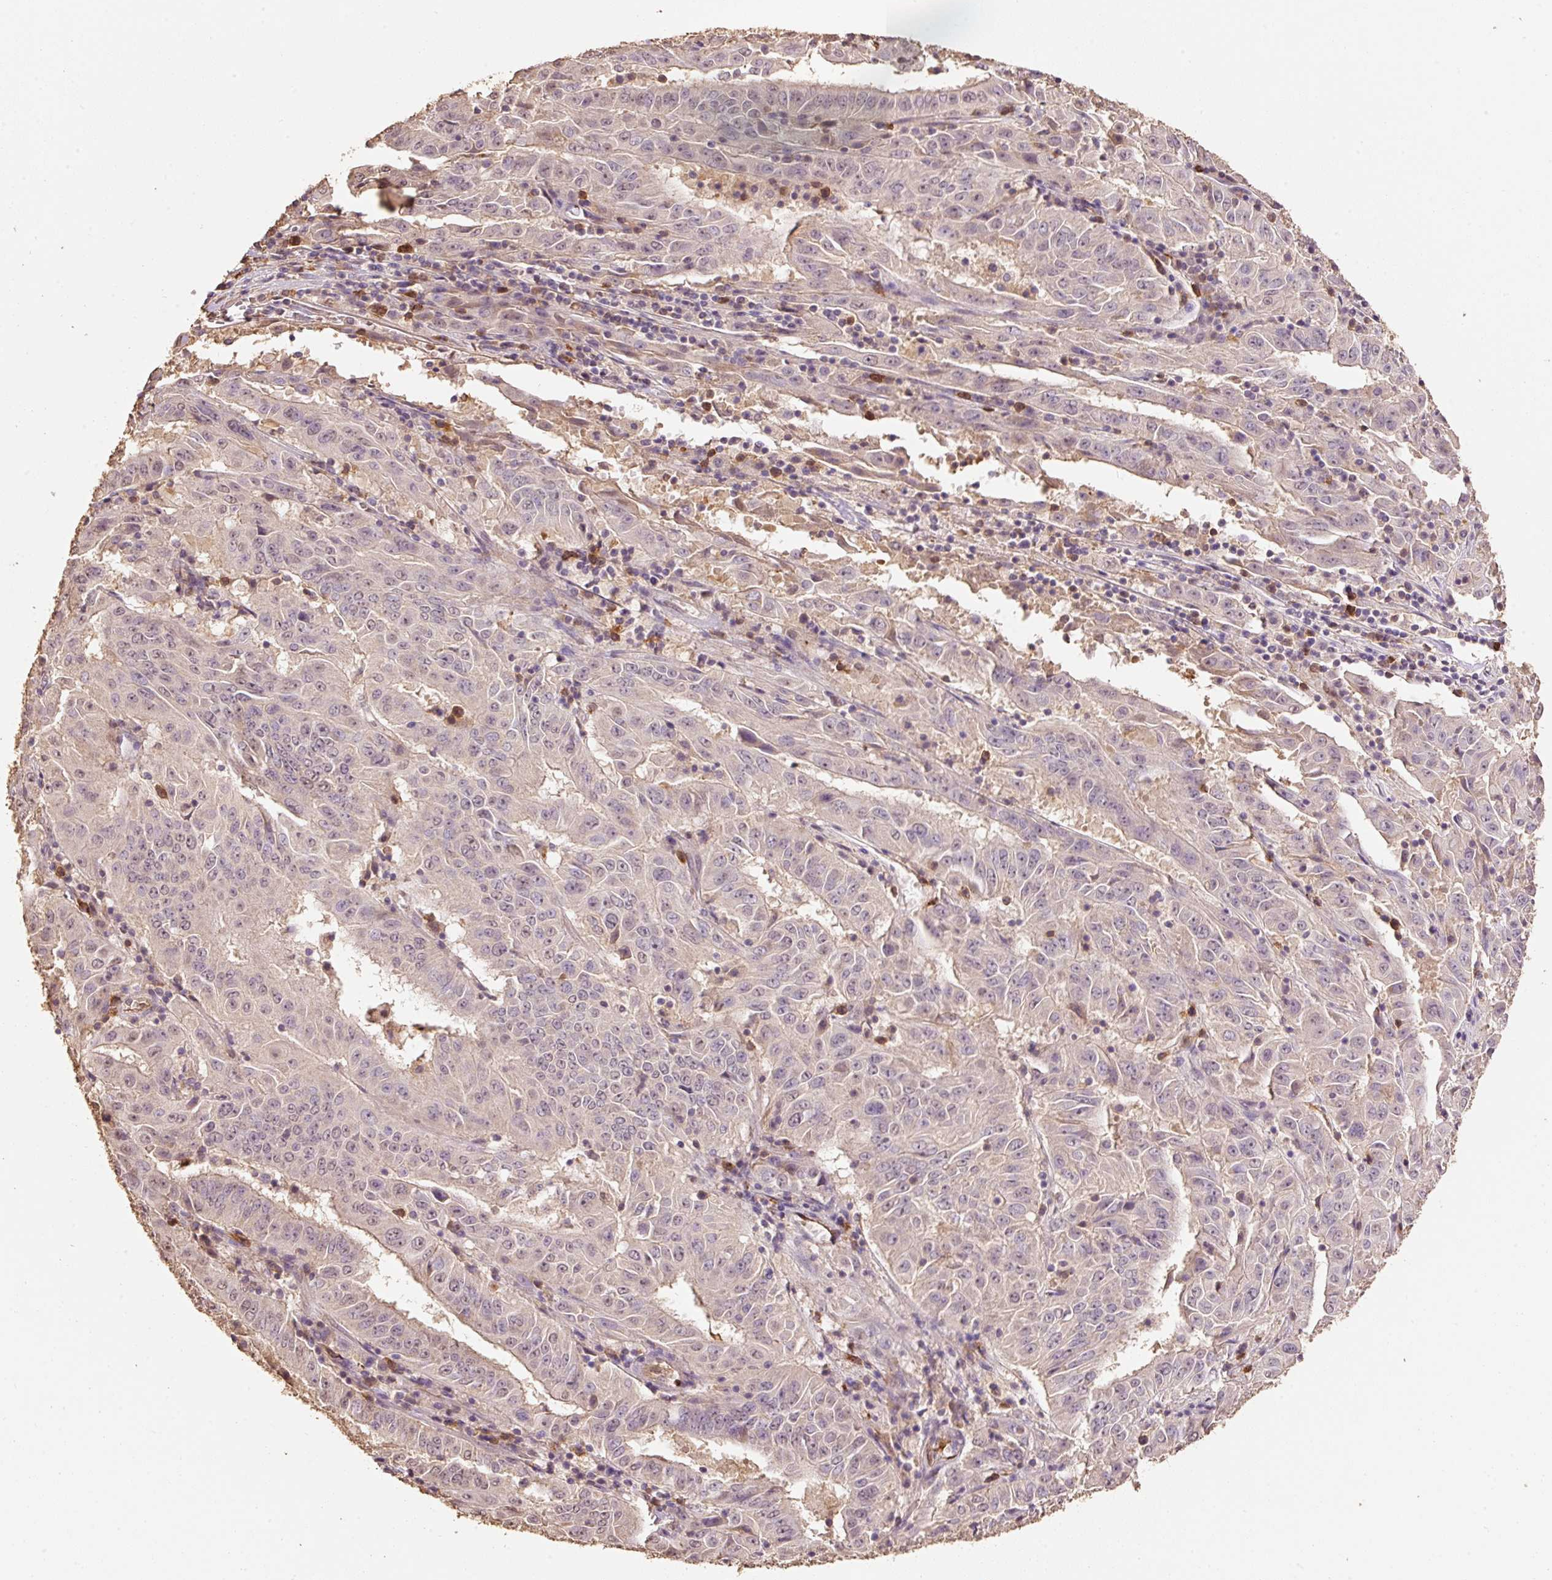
{"staining": {"intensity": "weak", "quantity": ">75%", "location": "cytoplasmic/membranous,nuclear"}, "tissue": "pancreatic cancer", "cell_type": "Tumor cells", "image_type": "cancer", "snomed": [{"axis": "morphology", "description": "Adenocarcinoma, NOS"}, {"axis": "topography", "description": "Pancreas"}], "caption": "Immunohistochemical staining of human pancreatic cancer (adenocarcinoma) demonstrates low levels of weak cytoplasmic/membranous and nuclear staining in about >75% of tumor cells. Using DAB (3,3'-diaminobenzidine) (brown) and hematoxylin (blue) stains, captured at high magnification using brightfield microscopy.", "gene": "HERC2", "patient": {"sex": "male", "age": 63}}